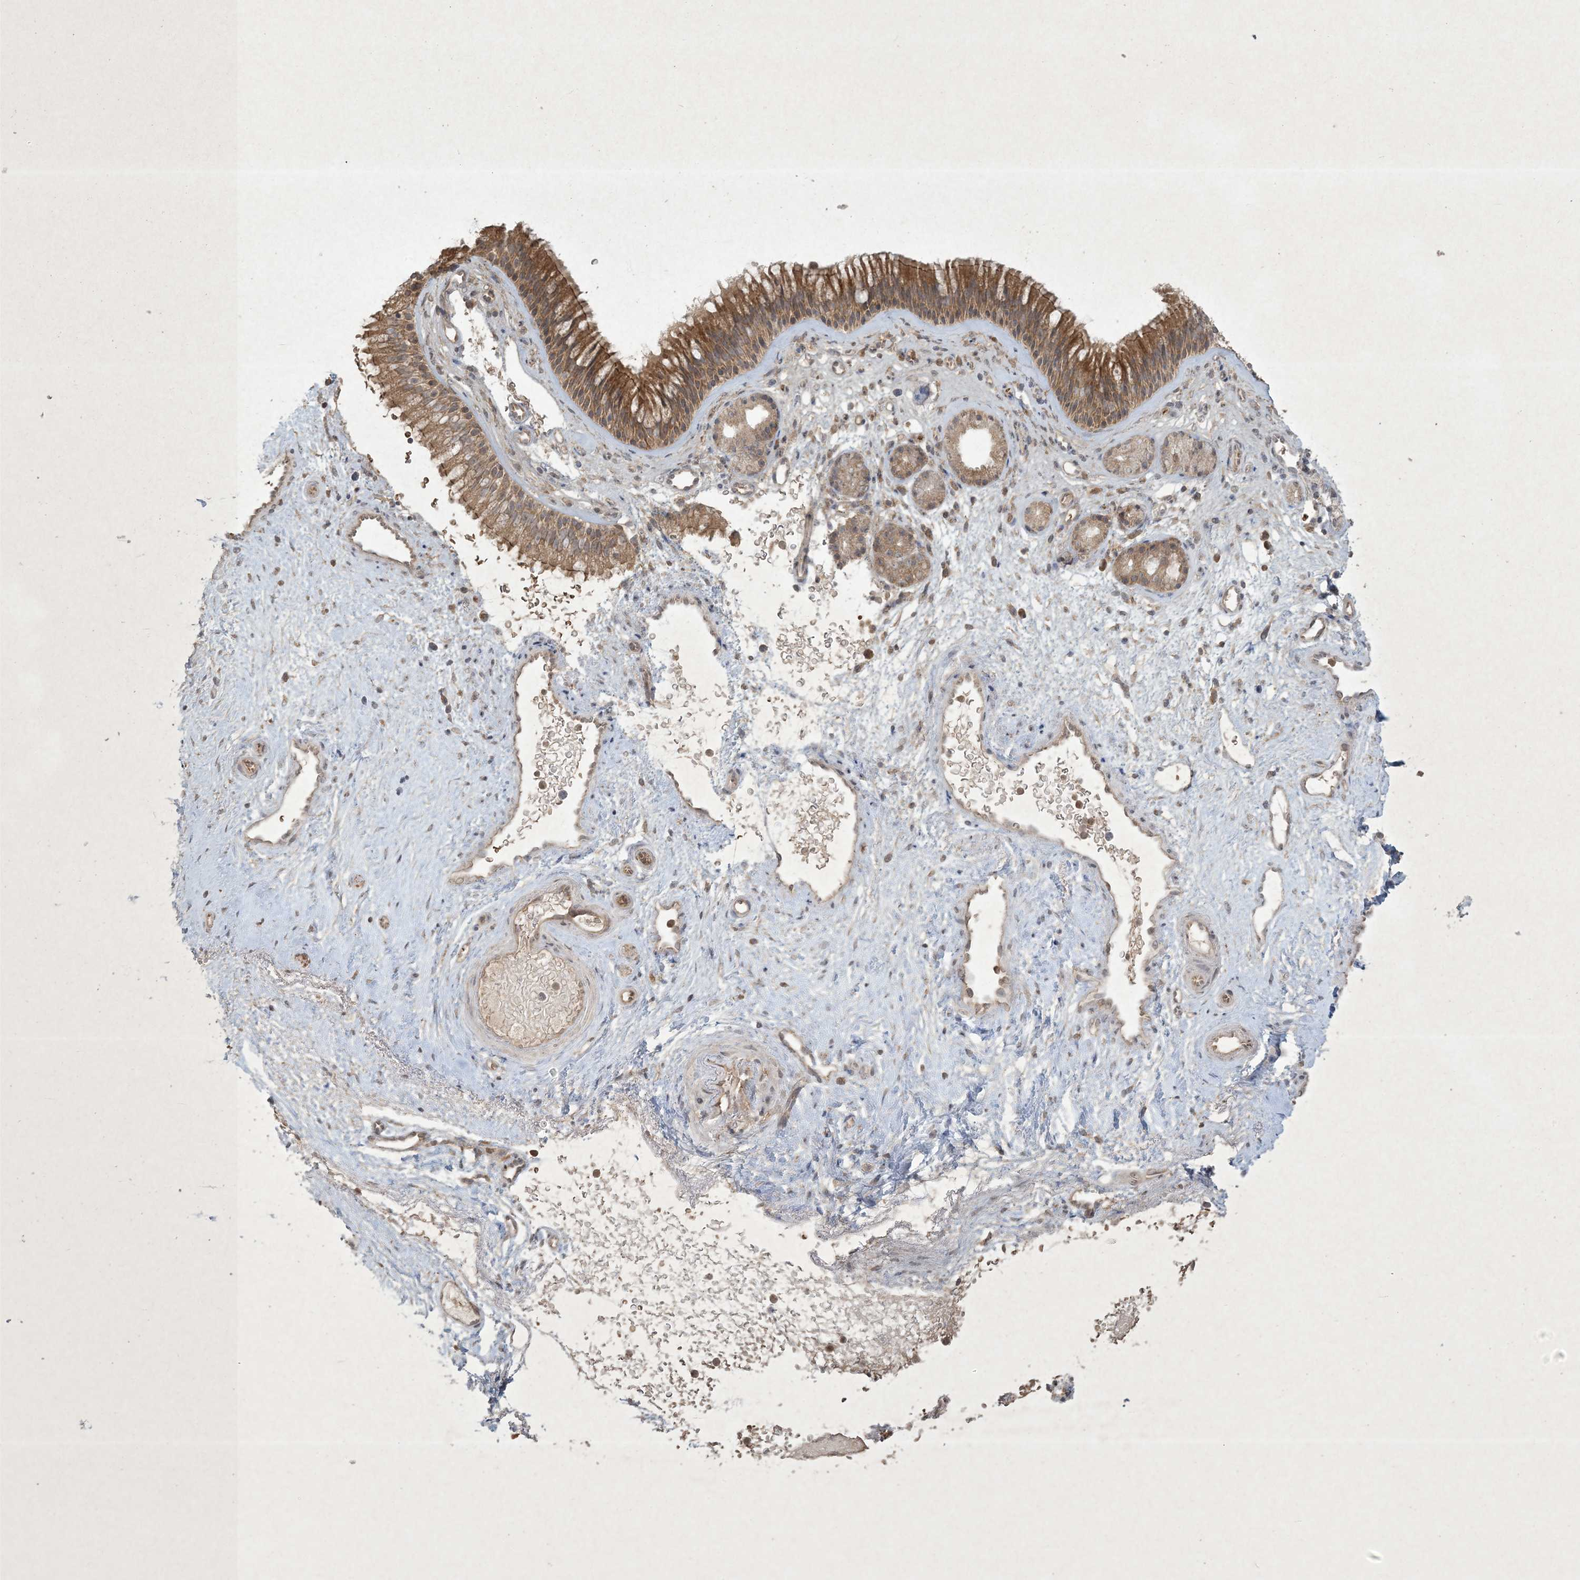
{"staining": {"intensity": "strong", "quantity": ">75%", "location": "cytoplasmic/membranous,nuclear"}, "tissue": "nasopharynx", "cell_type": "Respiratory epithelial cells", "image_type": "normal", "snomed": [{"axis": "morphology", "description": "Normal tissue, NOS"}, {"axis": "morphology", "description": "Inflammation, NOS"}, {"axis": "morphology", "description": "Malignant melanoma, Metastatic site"}, {"axis": "topography", "description": "Nasopharynx"}], "caption": "Human nasopharynx stained for a protein (brown) demonstrates strong cytoplasmic/membranous,nuclear positive positivity in about >75% of respiratory epithelial cells.", "gene": "NRBP2", "patient": {"sex": "male", "age": 70}}